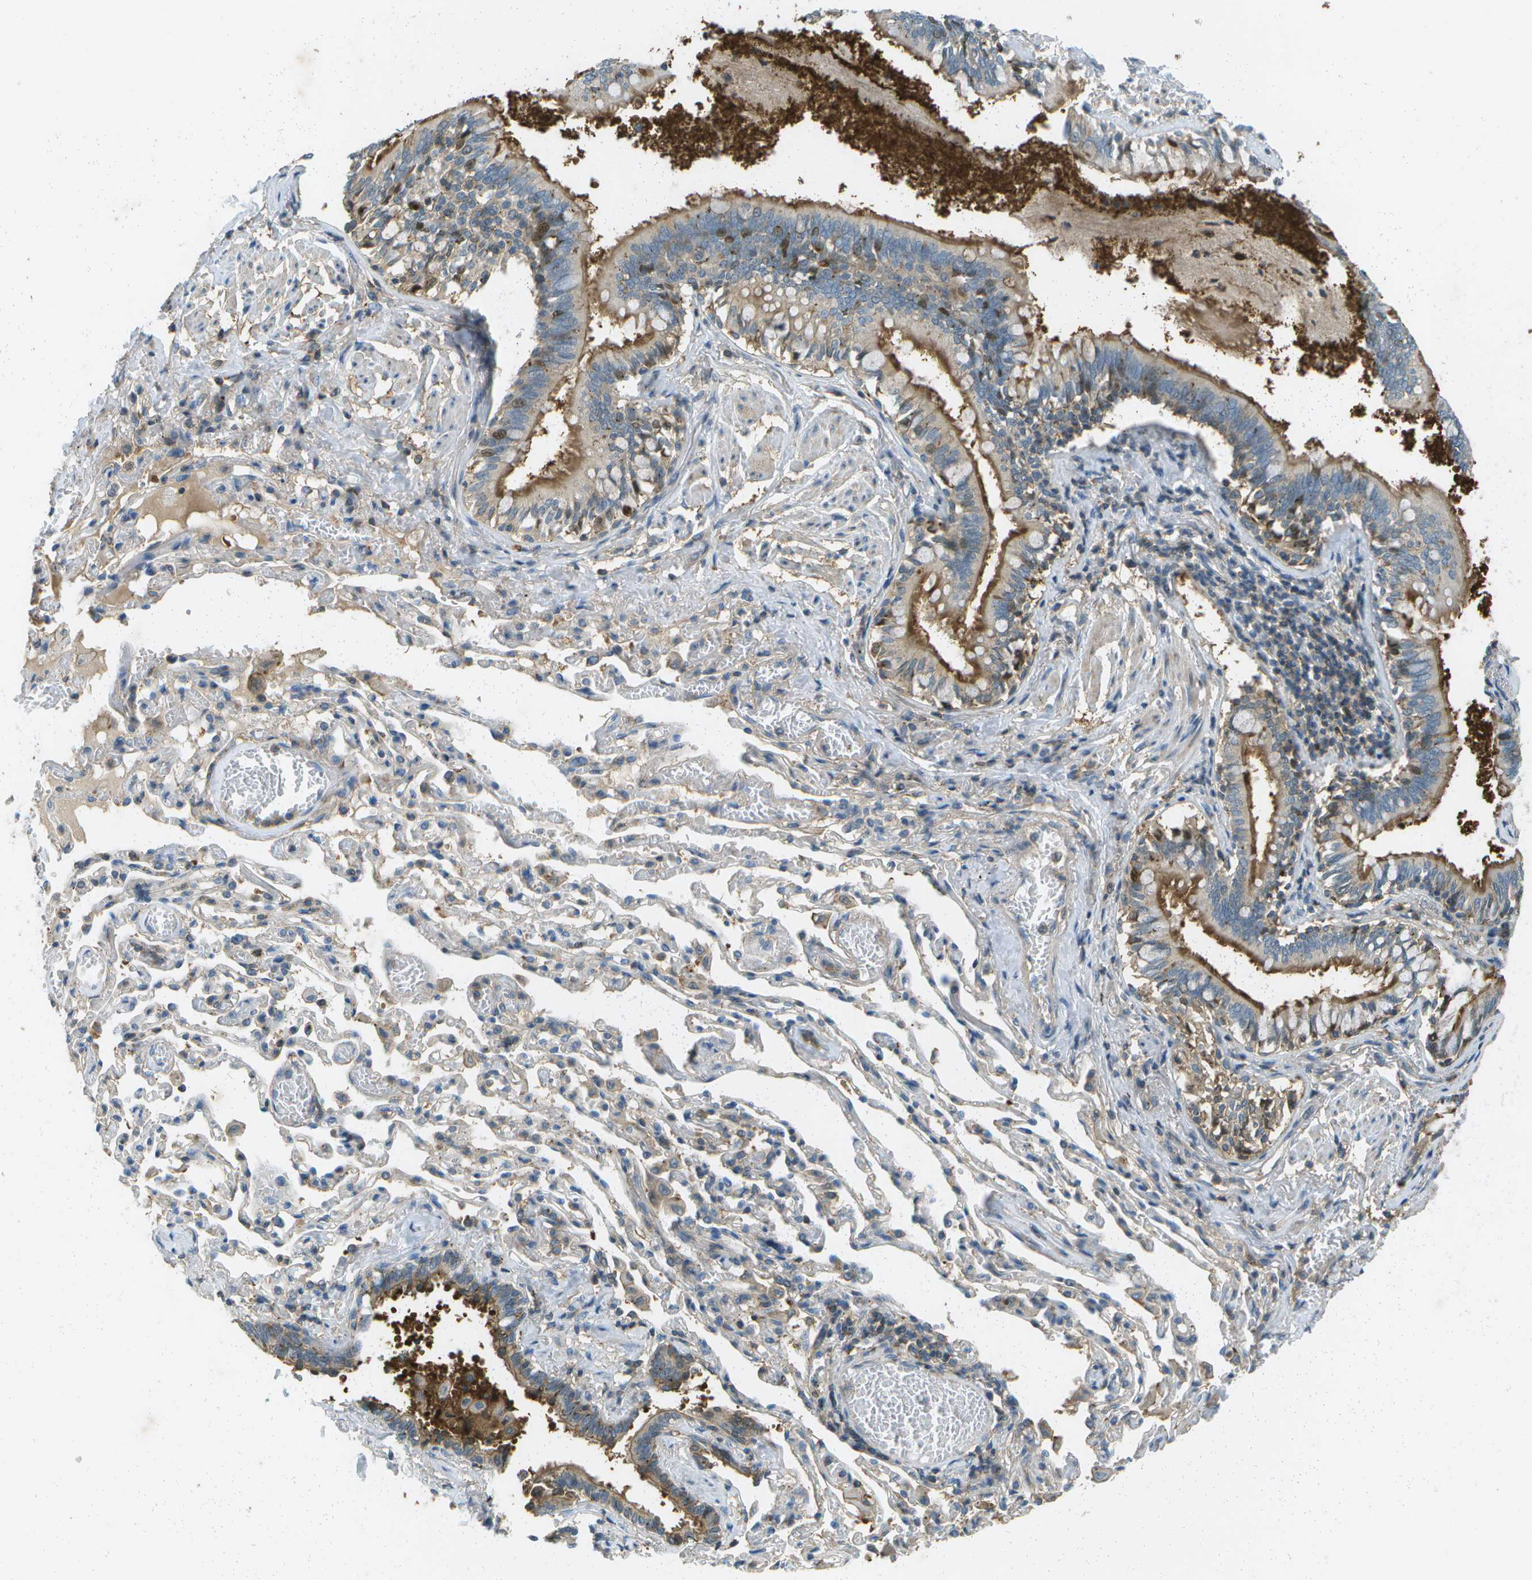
{"staining": {"intensity": "moderate", "quantity": ">75%", "location": "cytoplasmic/membranous,nuclear"}, "tissue": "bronchus", "cell_type": "Respiratory epithelial cells", "image_type": "normal", "snomed": [{"axis": "morphology", "description": "Normal tissue, NOS"}, {"axis": "morphology", "description": "Inflammation, NOS"}, {"axis": "topography", "description": "Cartilage tissue"}, {"axis": "topography", "description": "Lung"}], "caption": "This image demonstrates benign bronchus stained with IHC to label a protein in brown. The cytoplasmic/membranous,nuclear of respiratory epithelial cells show moderate positivity for the protein. Nuclei are counter-stained blue.", "gene": "LRRC66", "patient": {"sex": "male", "age": 71}}